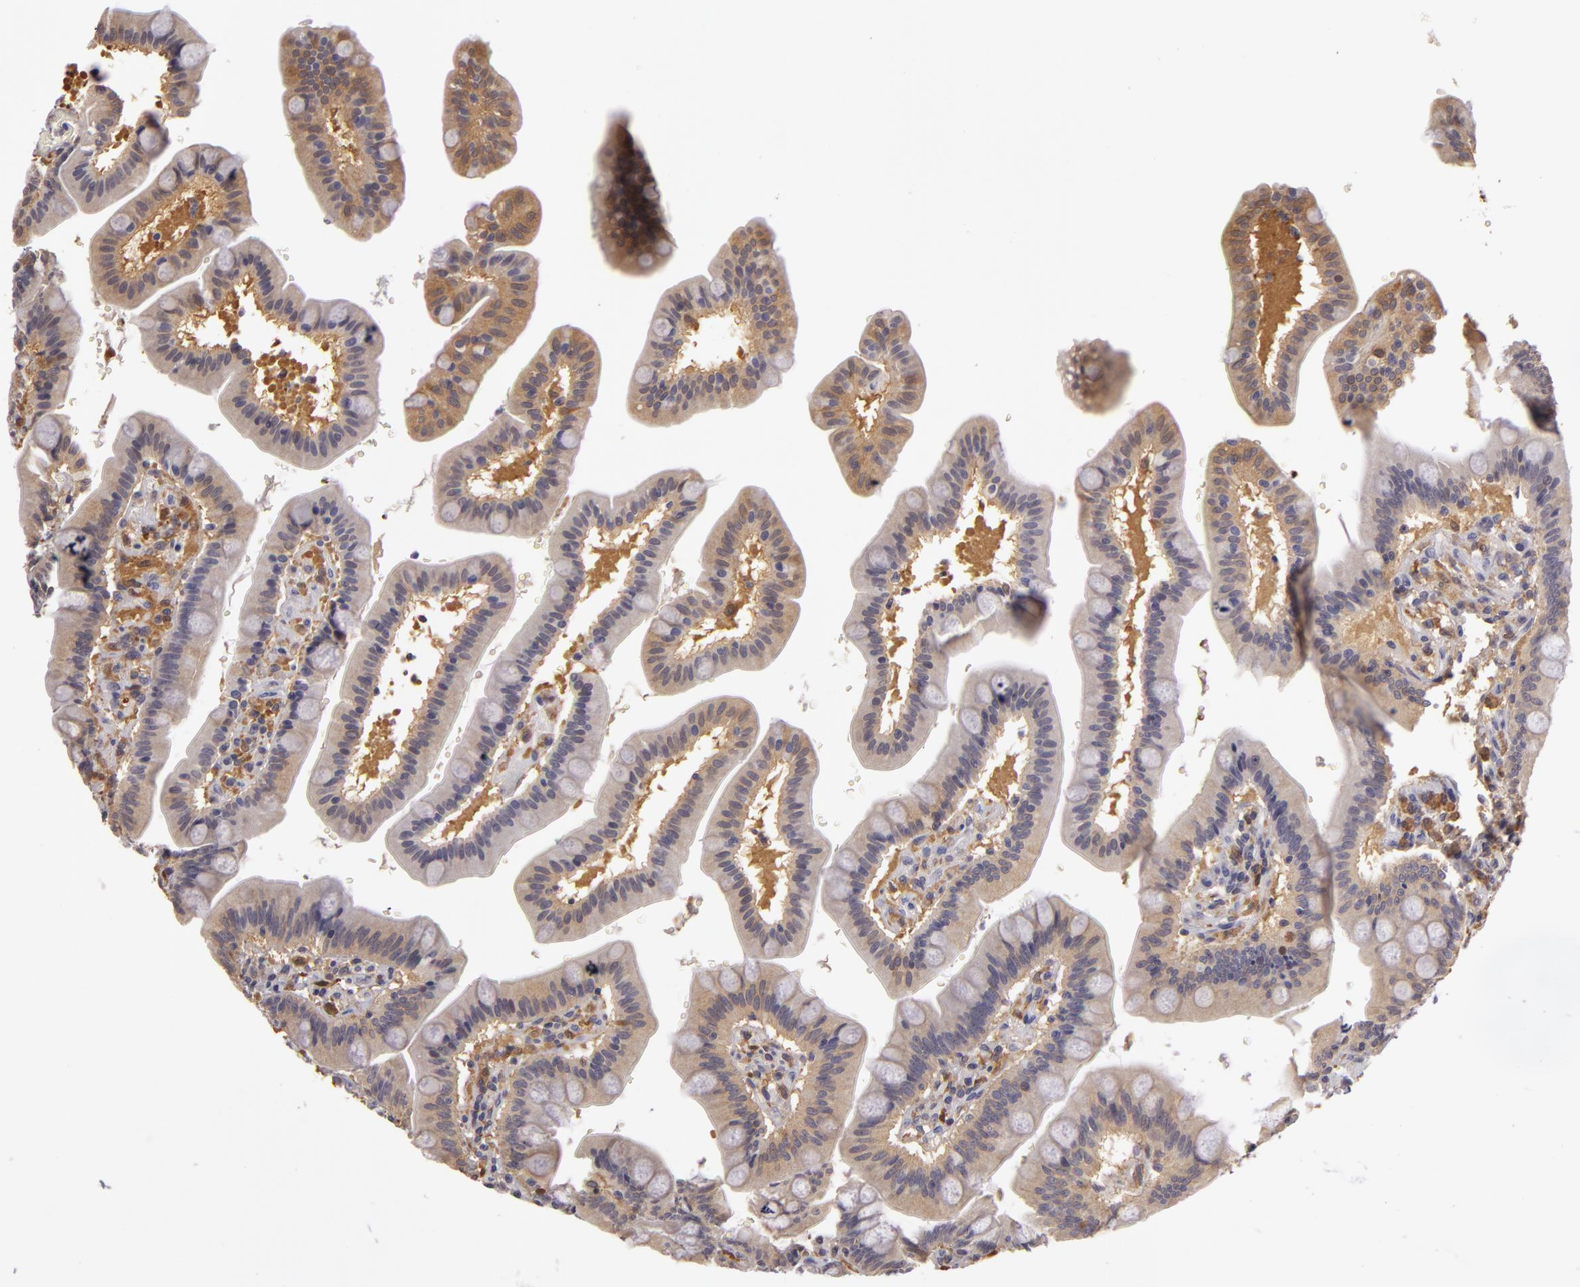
{"staining": {"intensity": "negative", "quantity": "none", "location": "none"}, "tissue": "duodenum", "cell_type": "Glandular cells", "image_type": "normal", "snomed": [{"axis": "morphology", "description": "Normal tissue, NOS"}, {"axis": "topography", "description": "Pancreas"}, {"axis": "topography", "description": "Duodenum"}], "caption": "IHC image of normal human duodenum stained for a protein (brown), which exhibits no staining in glandular cells. (Brightfield microscopy of DAB (3,3'-diaminobenzidine) immunohistochemistry (IHC) at high magnification).", "gene": "GNPDA1", "patient": {"sex": "male", "age": 79}}